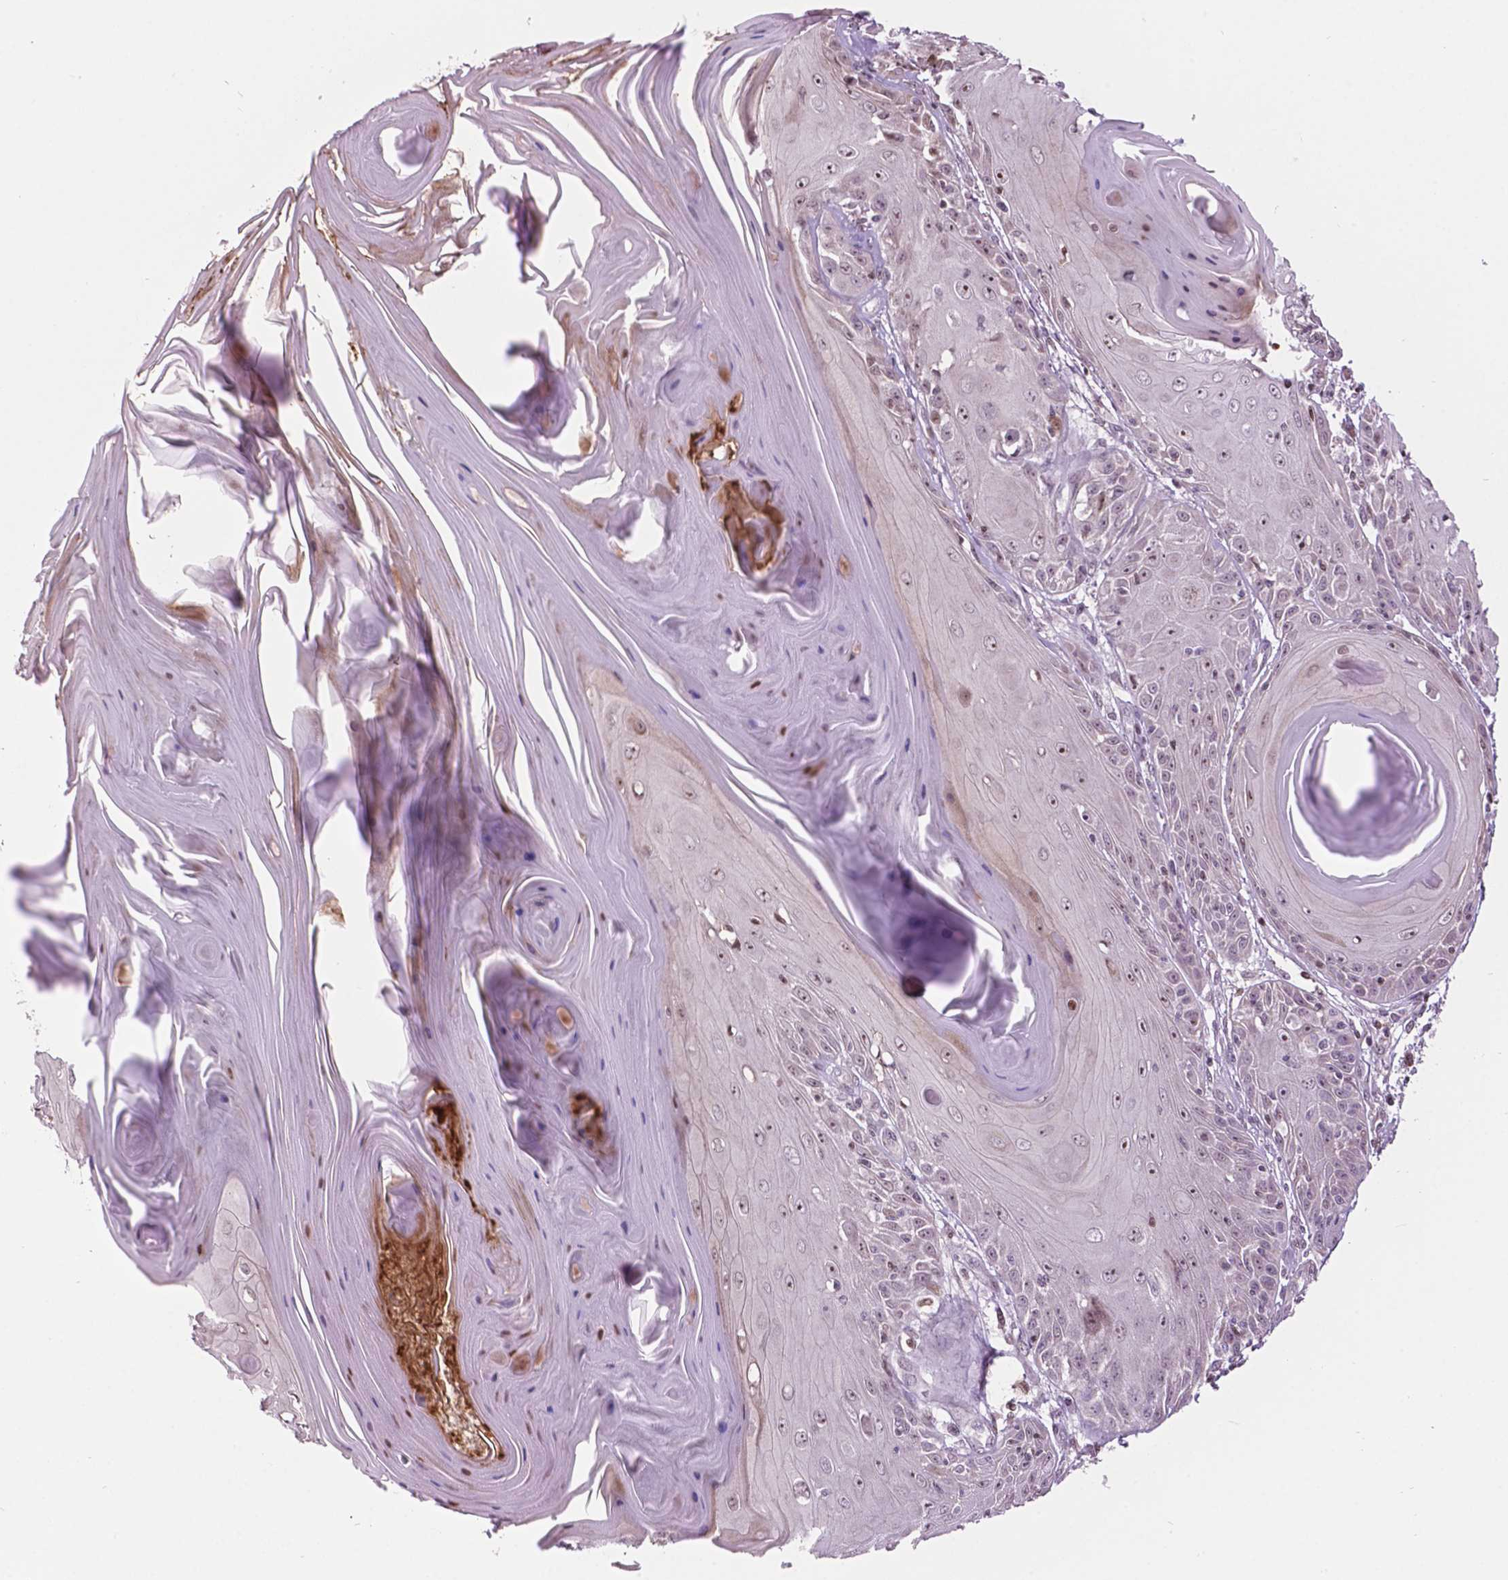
{"staining": {"intensity": "weak", "quantity": "<25%", "location": "nuclear"}, "tissue": "skin cancer", "cell_type": "Tumor cells", "image_type": "cancer", "snomed": [{"axis": "morphology", "description": "Squamous cell carcinoma, NOS"}, {"axis": "topography", "description": "Skin"}, {"axis": "topography", "description": "Vulva"}], "caption": "Micrograph shows no protein positivity in tumor cells of squamous cell carcinoma (skin) tissue.", "gene": "PTPN18", "patient": {"sex": "female", "age": 85}}